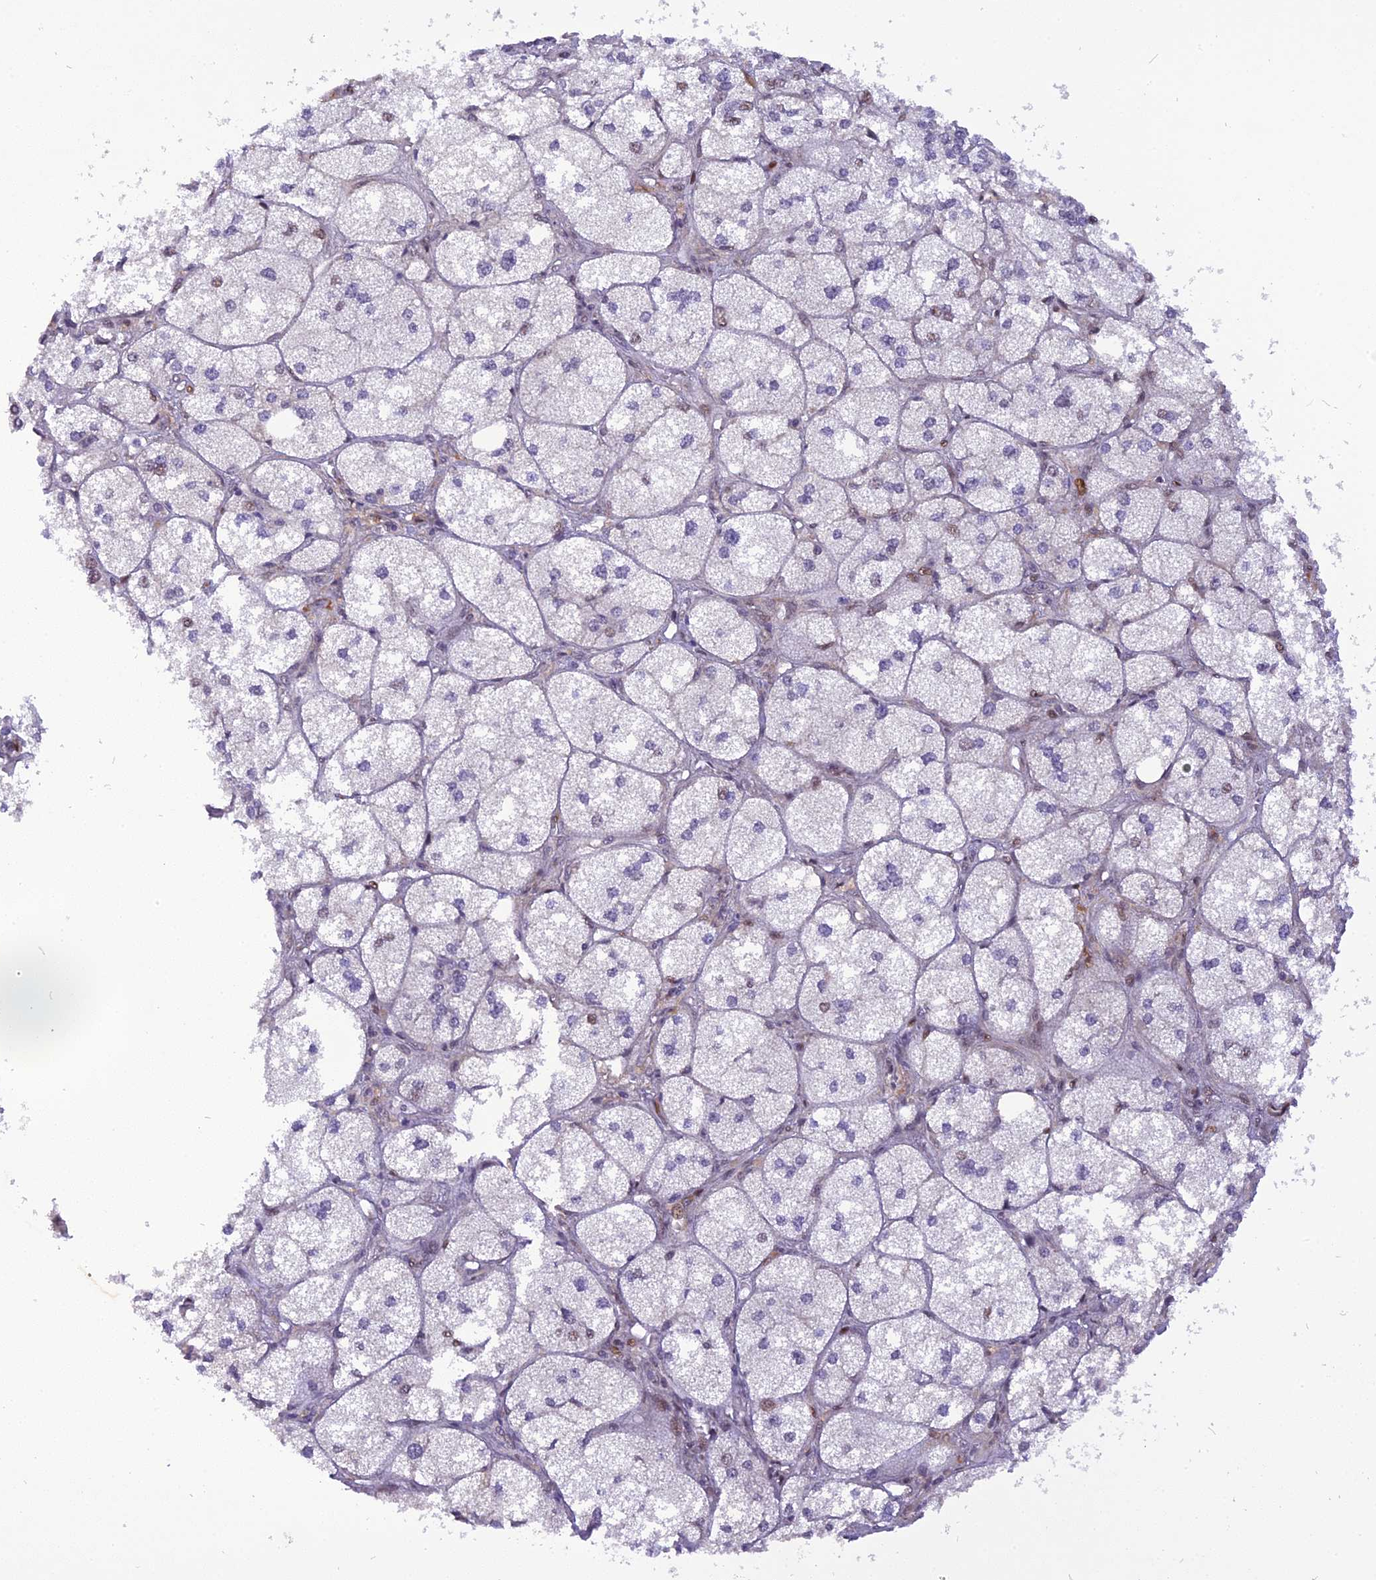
{"staining": {"intensity": "strong", "quantity": "25%-75%", "location": "nuclear"}, "tissue": "adrenal gland", "cell_type": "Glandular cells", "image_type": "normal", "snomed": [{"axis": "morphology", "description": "Normal tissue, NOS"}, {"axis": "topography", "description": "Adrenal gland"}], "caption": "Strong nuclear positivity is present in about 25%-75% of glandular cells in benign adrenal gland.", "gene": "RABGGTA", "patient": {"sex": "female", "age": 61}}